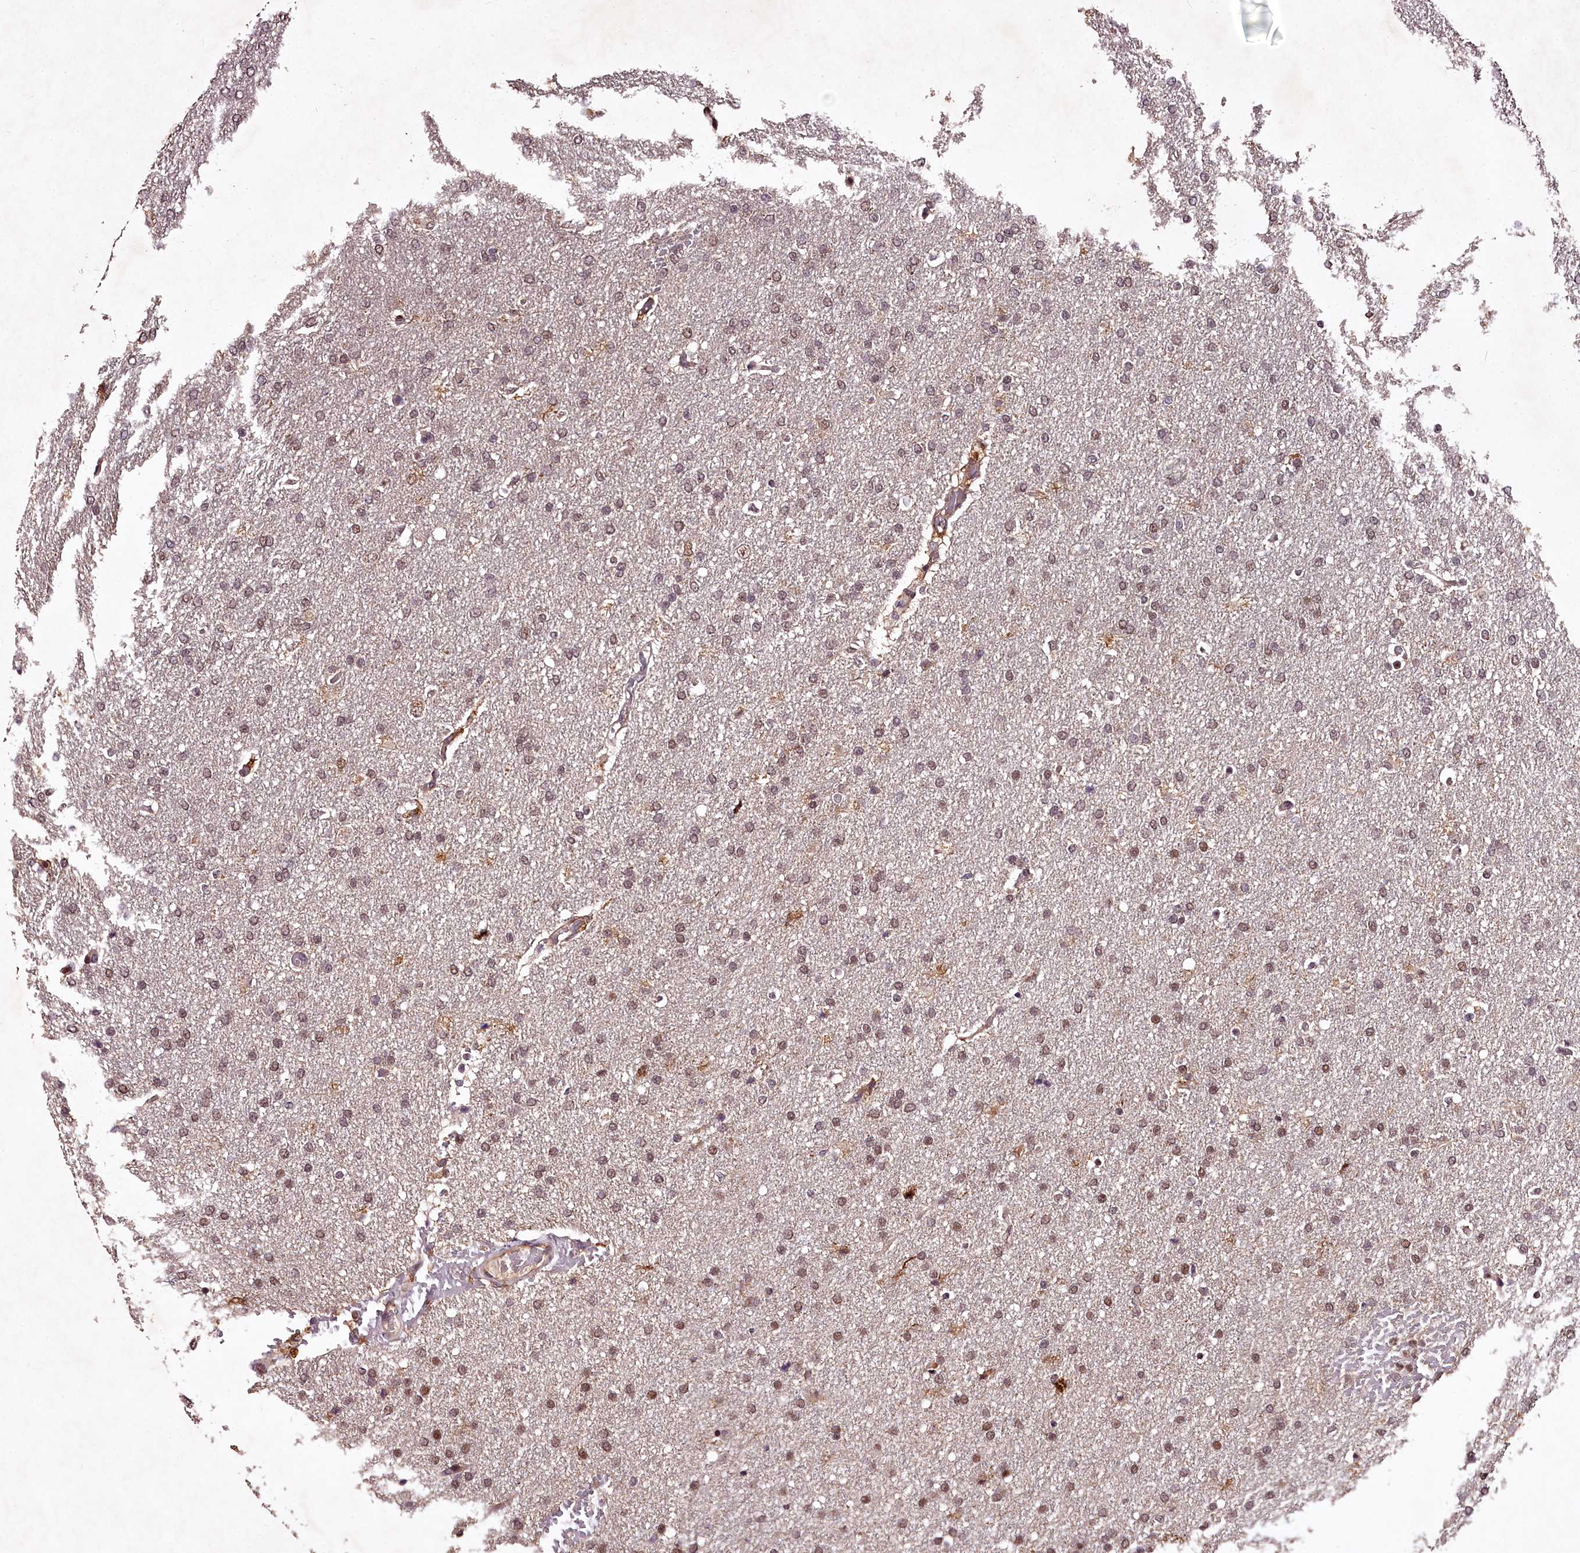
{"staining": {"intensity": "moderate", "quantity": "25%-75%", "location": "nuclear"}, "tissue": "glioma", "cell_type": "Tumor cells", "image_type": "cancer", "snomed": [{"axis": "morphology", "description": "Glioma, malignant, High grade"}, {"axis": "topography", "description": "Brain"}], "caption": "Tumor cells demonstrate medium levels of moderate nuclear staining in about 25%-75% of cells in malignant glioma (high-grade). (brown staining indicates protein expression, while blue staining denotes nuclei).", "gene": "MAML3", "patient": {"sex": "male", "age": 72}}